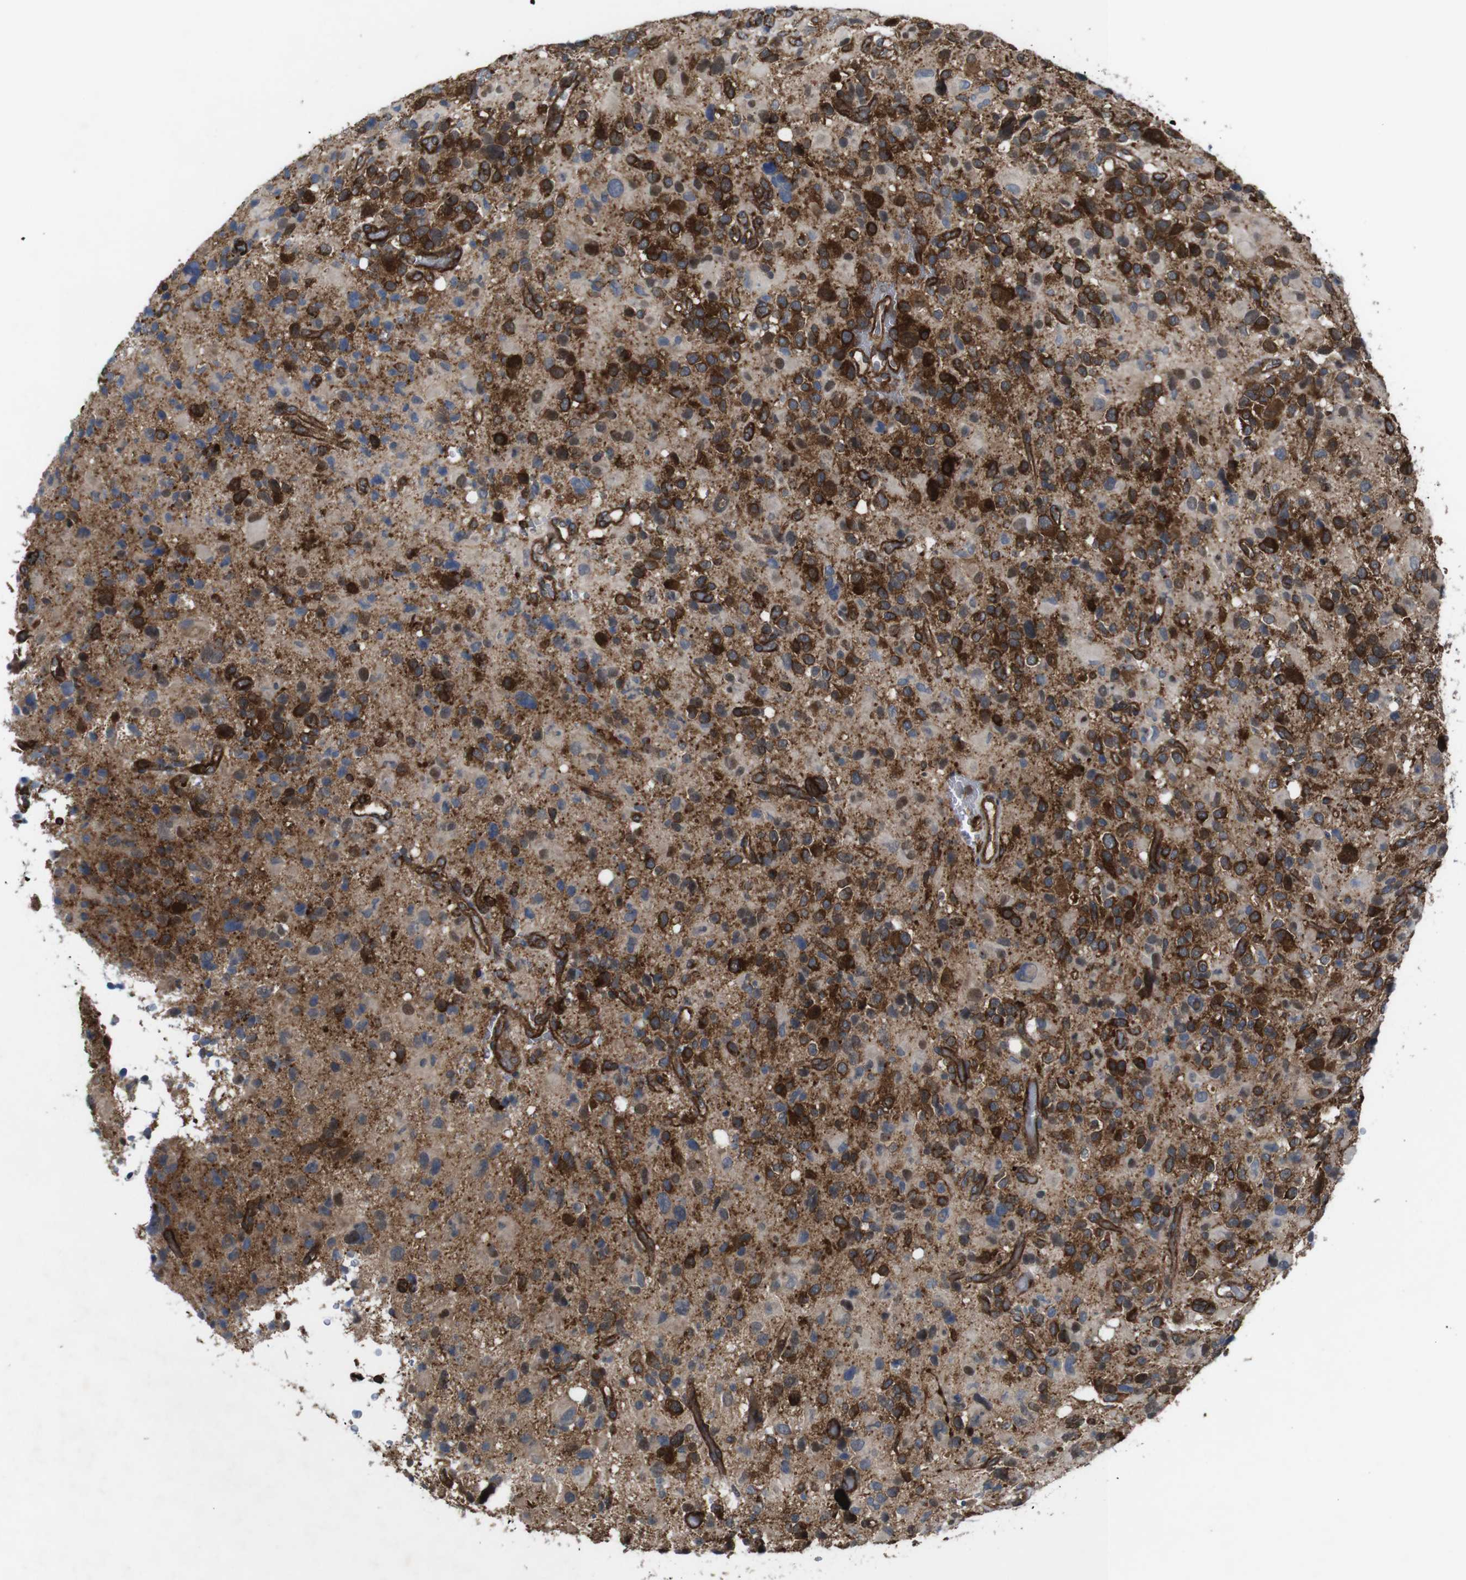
{"staining": {"intensity": "strong", "quantity": "25%-75%", "location": "cytoplasmic/membranous"}, "tissue": "glioma", "cell_type": "Tumor cells", "image_type": "cancer", "snomed": [{"axis": "morphology", "description": "Glioma, malignant, High grade"}, {"axis": "topography", "description": "Brain"}], "caption": "Immunohistochemistry staining of glioma, which shows high levels of strong cytoplasmic/membranous staining in about 25%-75% of tumor cells indicating strong cytoplasmic/membranous protein positivity. The staining was performed using DAB (3,3'-diaminobenzidine) (brown) for protein detection and nuclei were counterstained in hematoxylin (blue).", "gene": "PTGER4", "patient": {"sex": "male", "age": 48}}